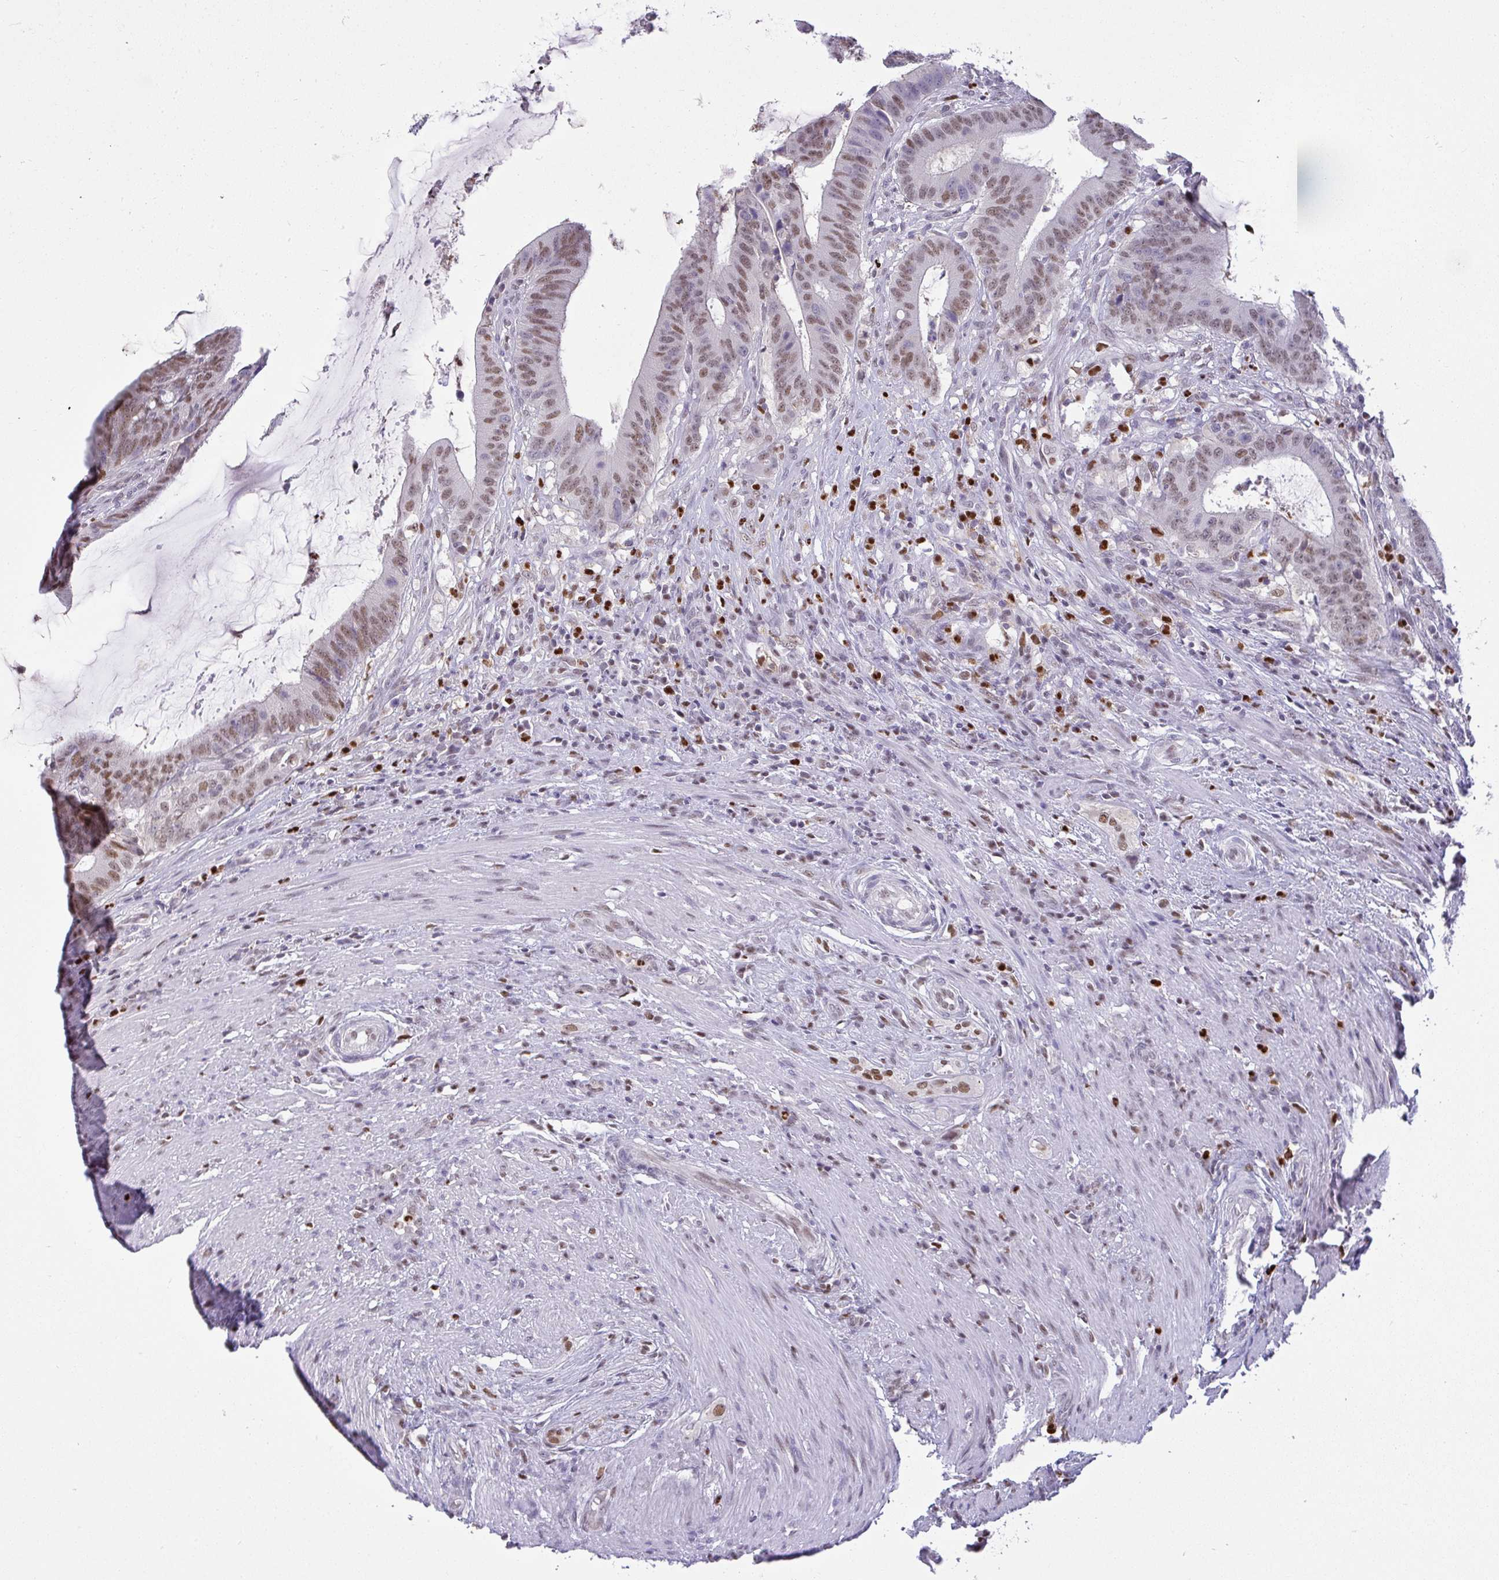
{"staining": {"intensity": "moderate", "quantity": ">75%", "location": "nuclear"}, "tissue": "colorectal cancer", "cell_type": "Tumor cells", "image_type": "cancer", "snomed": [{"axis": "morphology", "description": "Adenocarcinoma, NOS"}, {"axis": "topography", "description": "Colon"}], "caption": "Colorectal cancer (adenocarcinoma) tissue exhibits moderate nuclear staining in about >75% of tumor cells, visualized by immunohistochemistry.", "gene": "BBX", "patient": {"sex": "female", "age": 43}}